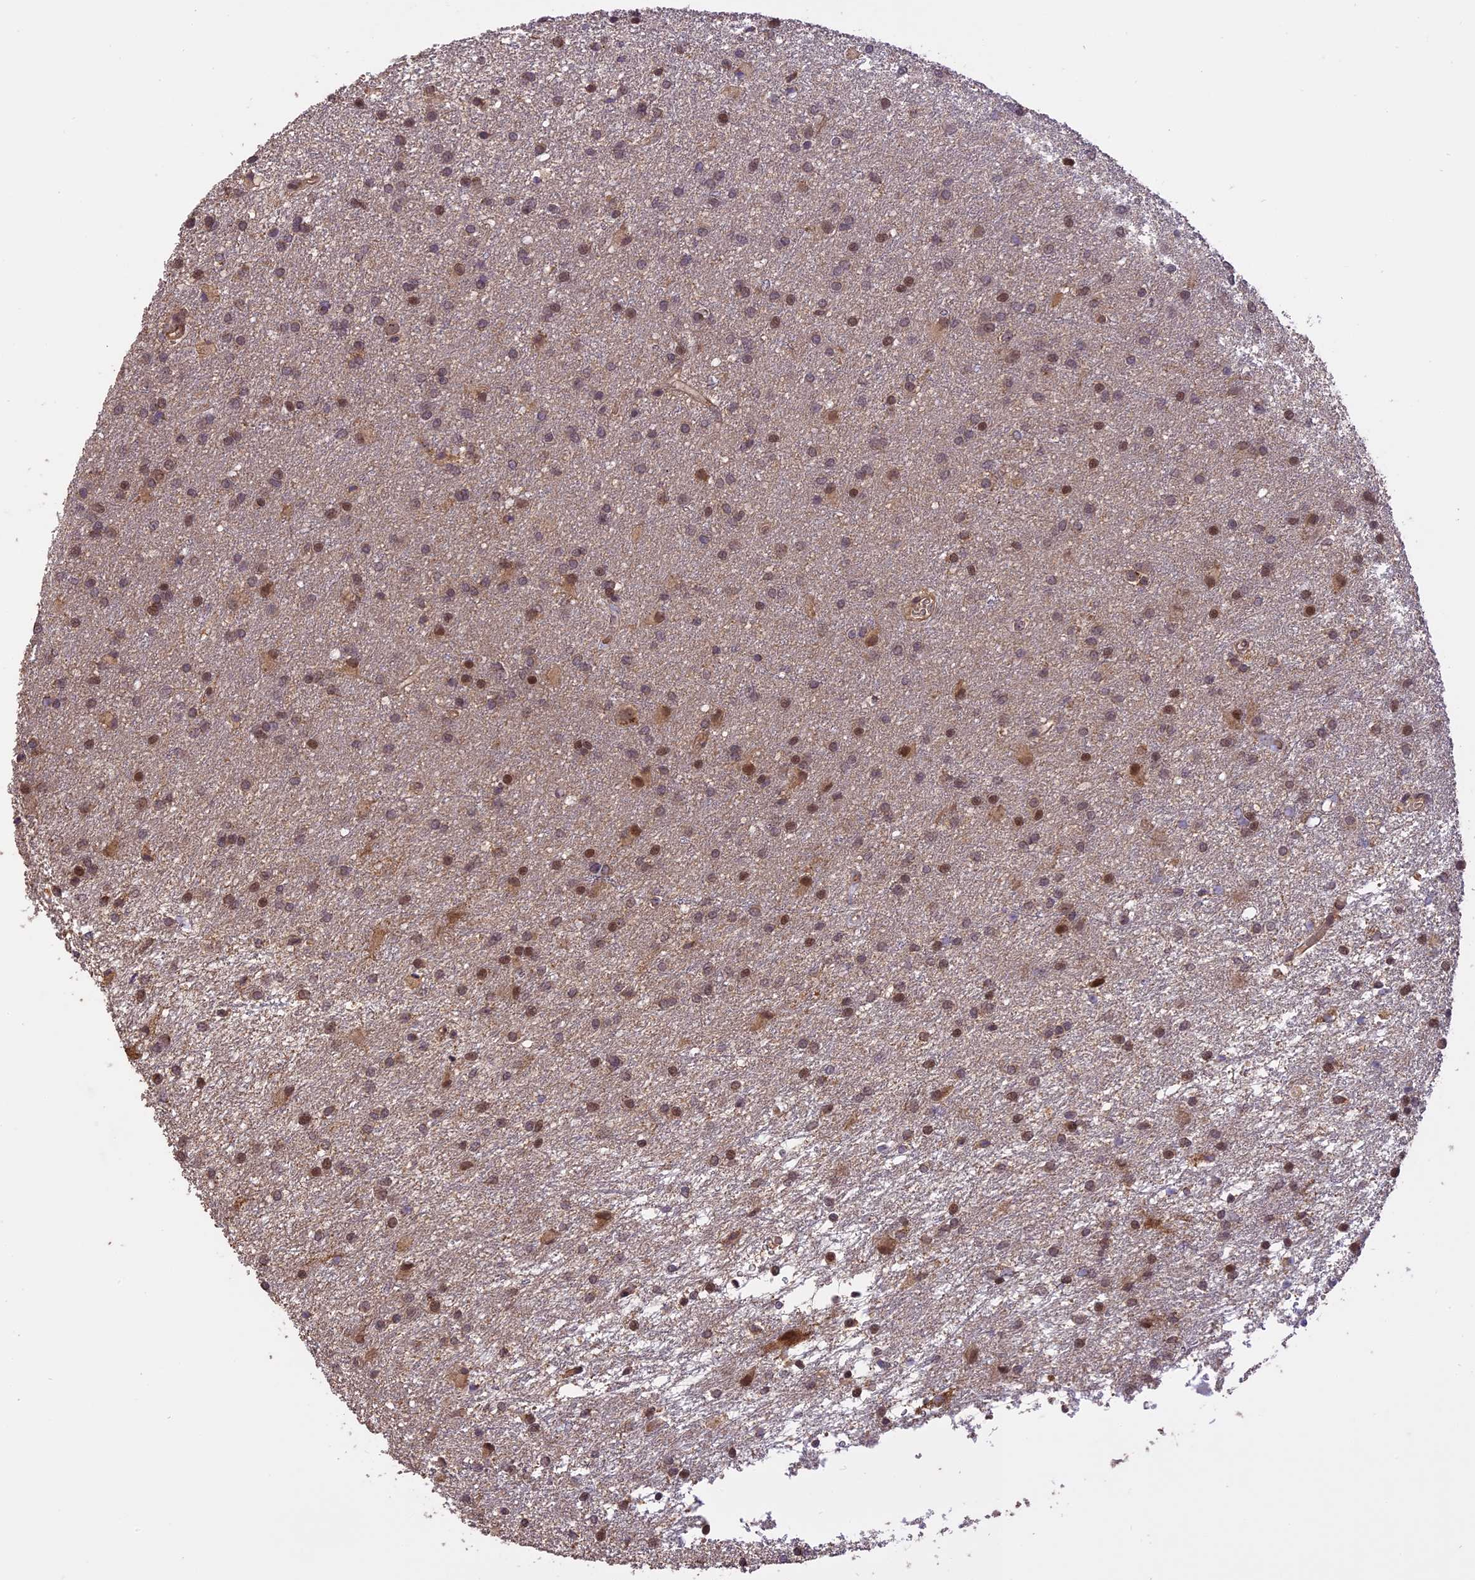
{"staining": {"intensity": "moderate", "quantity": "25%-75%", "location": "nuclear"}, "tissue": "glioma", "cell_type": "Tumor cells", "image_type": "cancer", "snomed": [{"axis": "morphology", "description": "Glioma, malignant, High grade"}, {"axis": "topography", "description": "Brain"}], "caption": "The micrograph demonstrates staining of malignant high-grade glioma, revealing moderate nuclear protein expression (brown color) within tumor cells.", "gene": "TIGD7", "patient": {"sex": "female", "age": 50}}